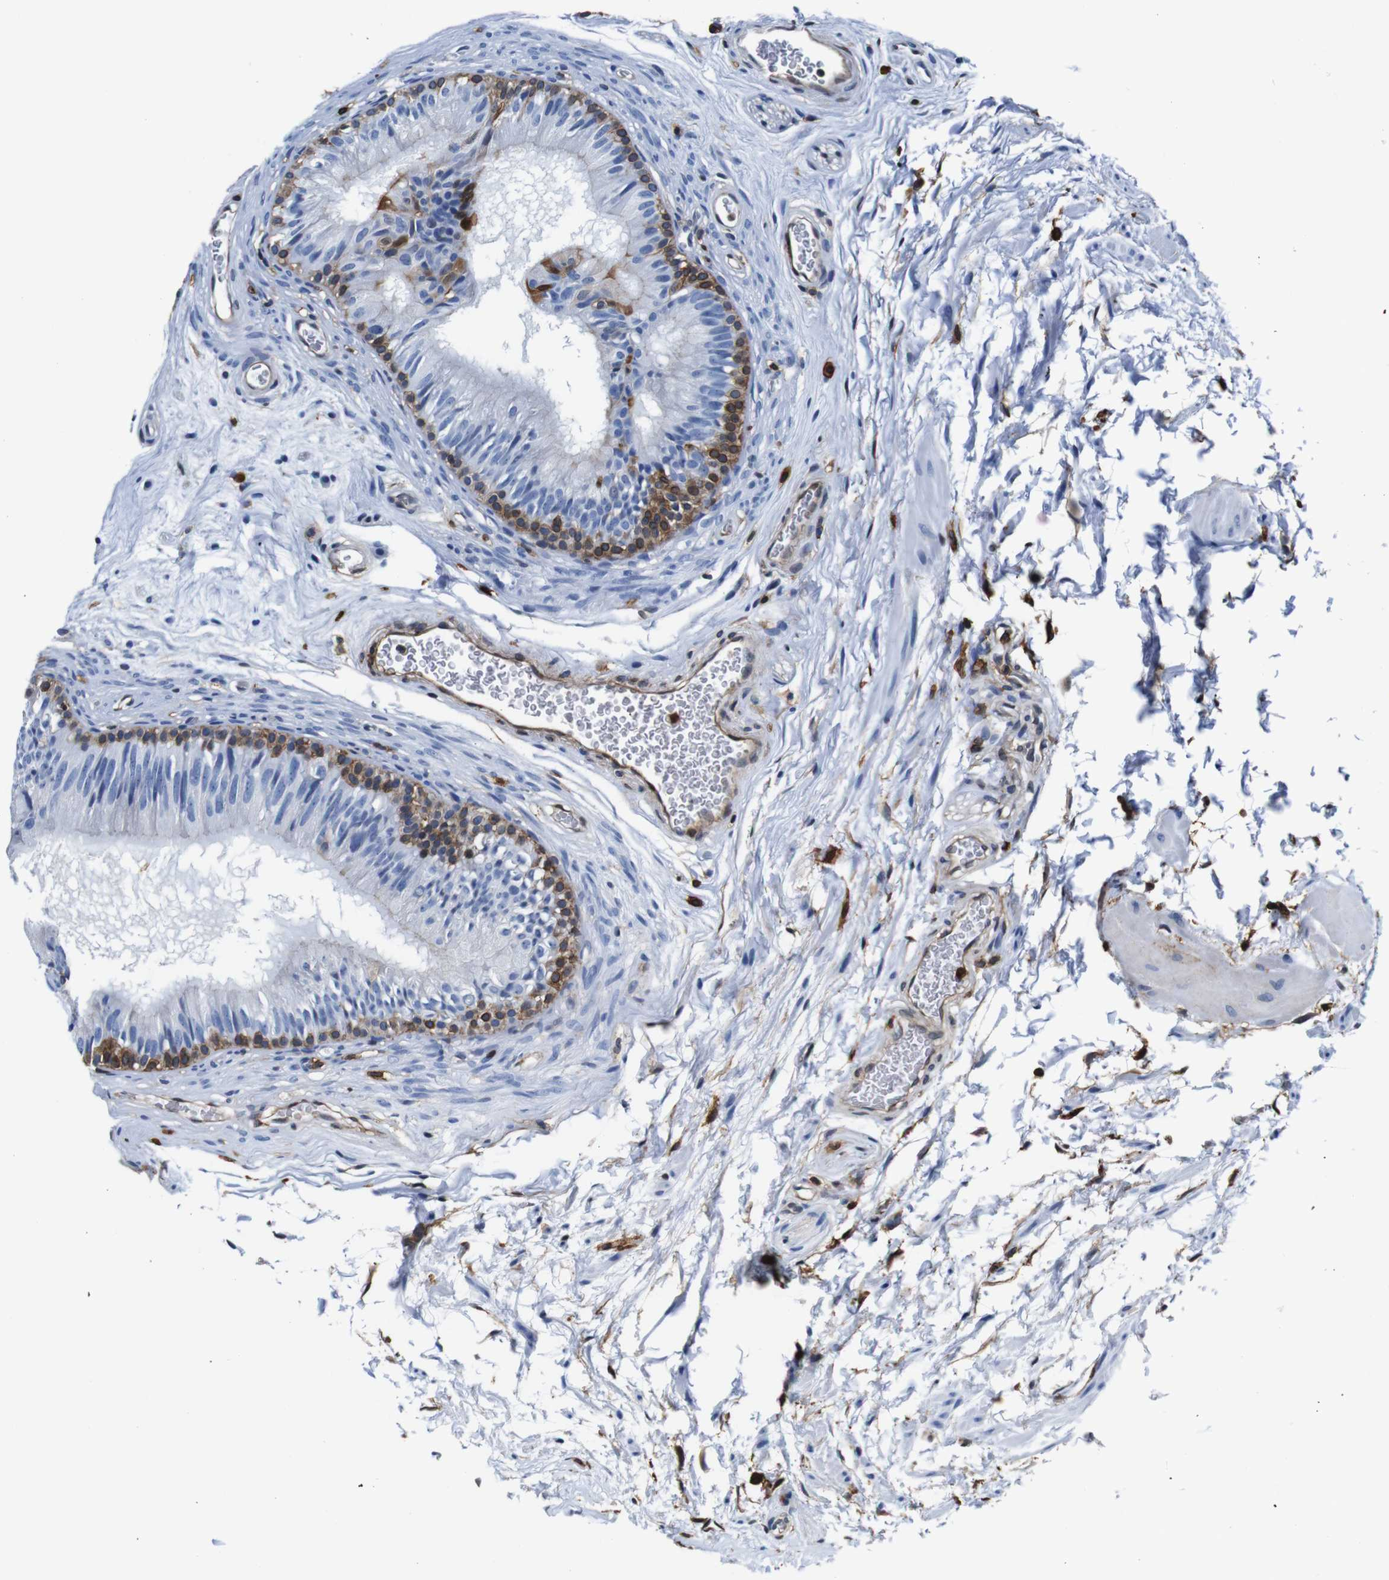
{"staining": {"intensity": "moderate", "quantity": "<25%", "location": "cytoplasmic/membranous"}, "tissue": "epididymis", "cell_type": "Glandular cells", "image_type": "normal", "snomed": [{"axis": "morphology", "description": "Normal tissue, NOS"}, {"axis": "topography", "description": "Epididymis"}], "caption": "Immunohistochemical staining of normal human epididymis displays <25% levels of moderate cytoplasmic/membranous protein expression in about <25% of glandular cells. (Brightfield microscopy of DAB IHC at high magnification).", "gene": "ANXA1", "patient": {"sex": "male", "age": 36}}